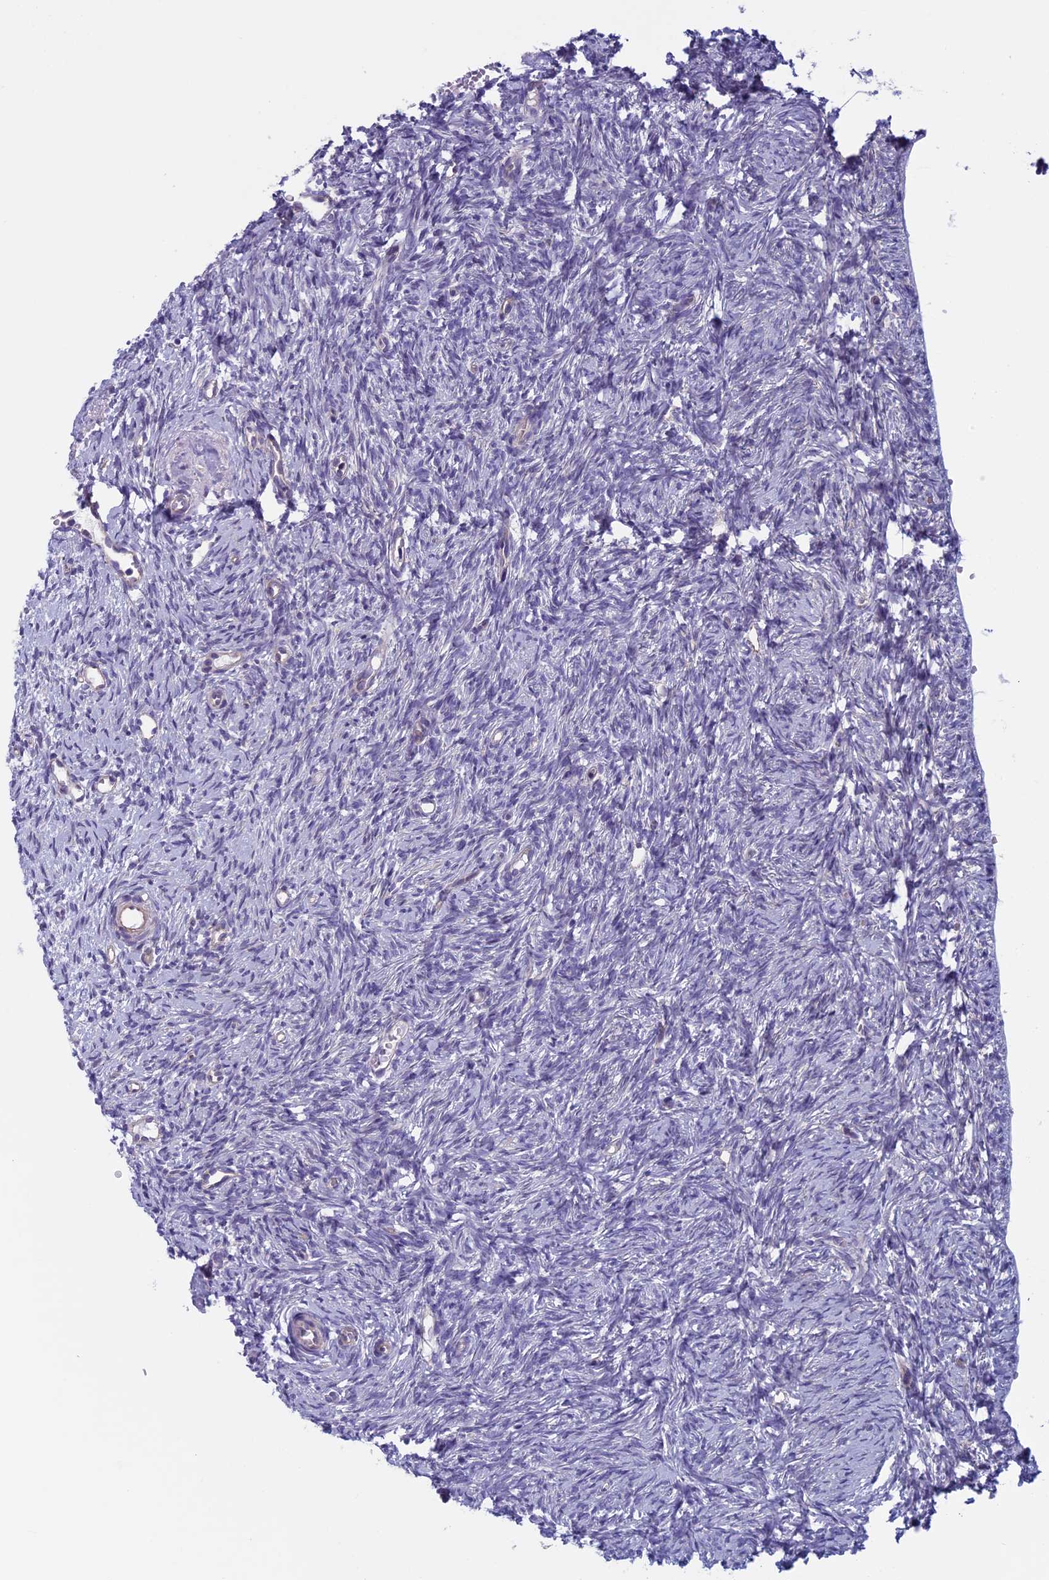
{"staining": {"intensity": "negative", "quantity": "none", "location": "none"}, "tissue": "ovary", "cell_type": "Follicle cells", "image_type": "normal", "snomed": [{"axis": "morphology", "description": "Normal tissue, NOS"}, {"axis": "topography", "description": "Ovary"}], "caption": "This is a photomicrograph of IHC staining of normal ovary, which shows no staining in follicle cells.", "gene": "CNOT6L", "patient": {"sex": "female", "age": 51}}